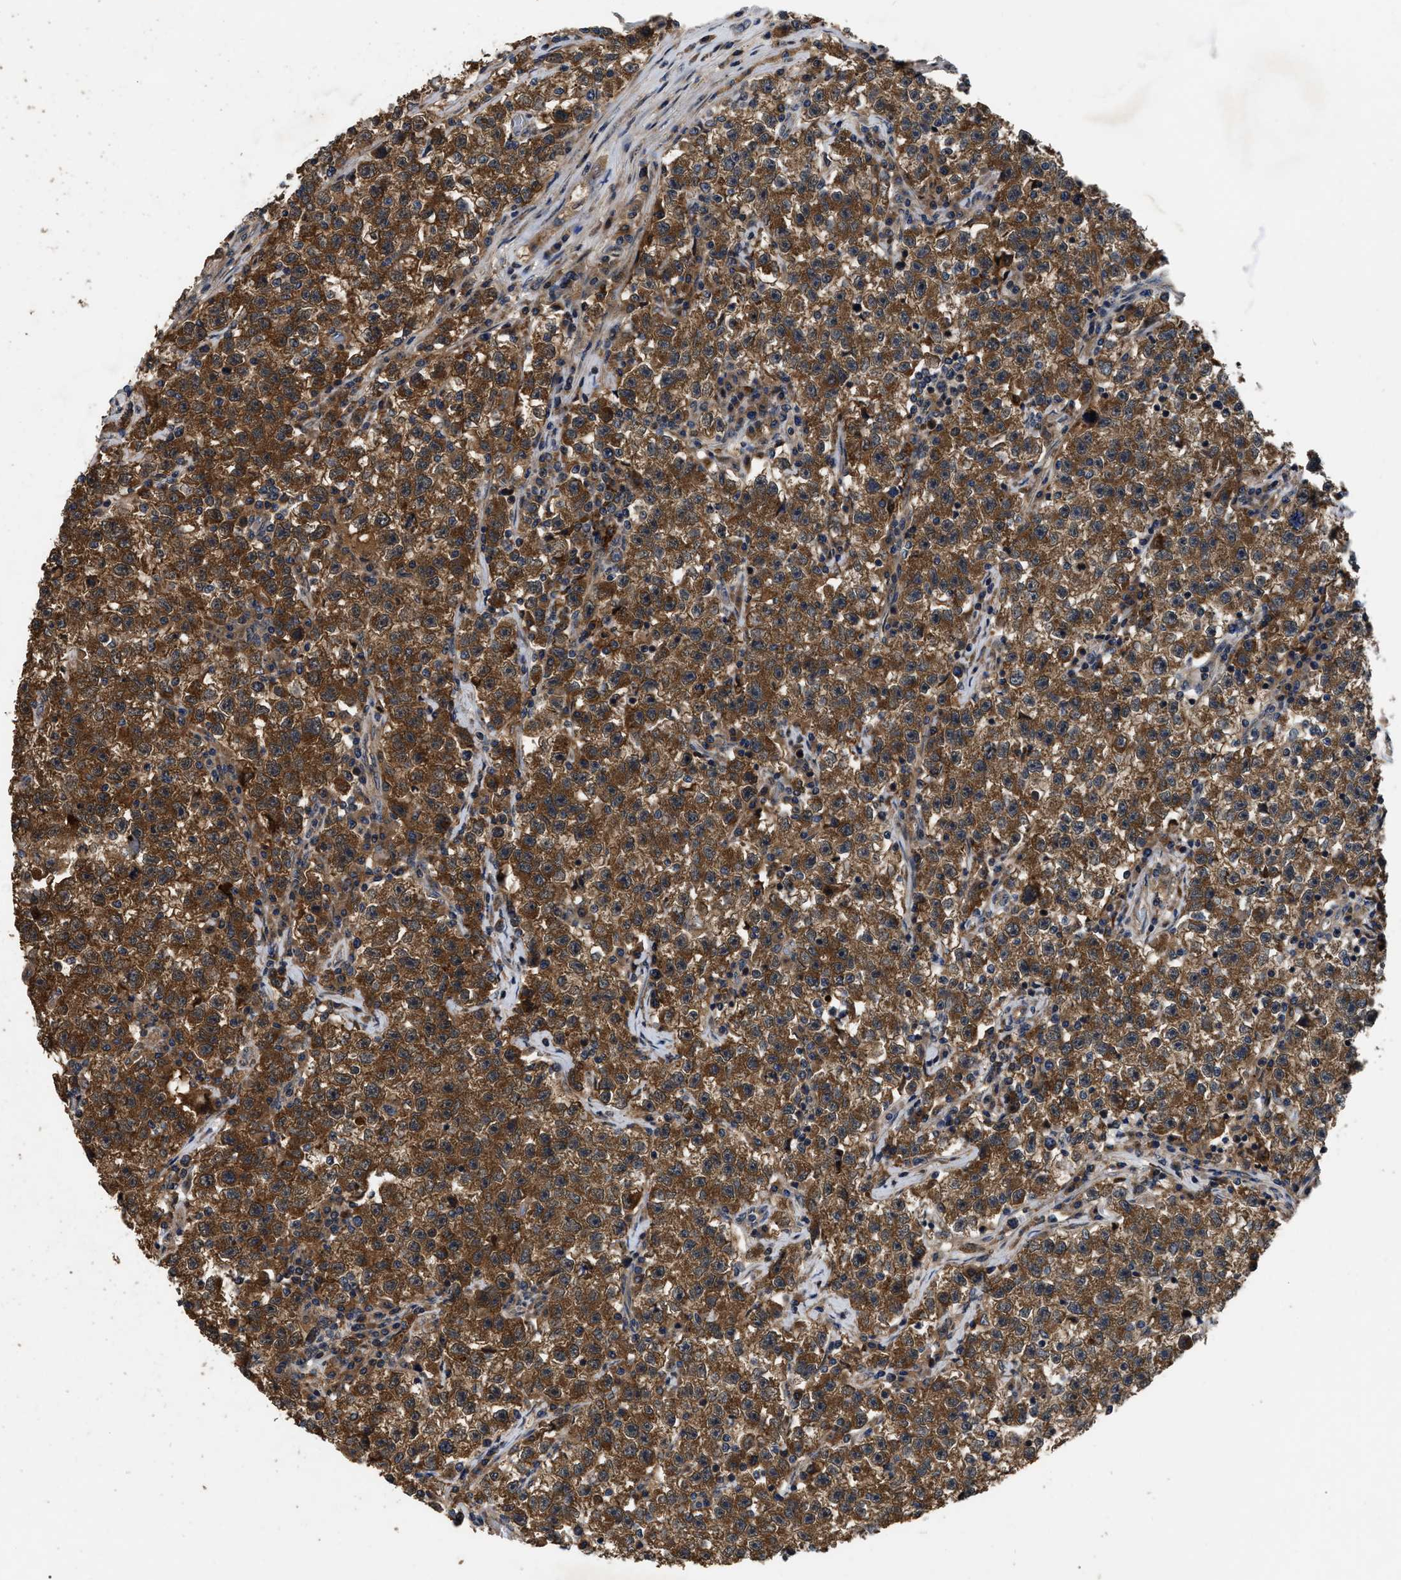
{"staining": {"intensity": "strong", "quantity": ">75%", "location": "cytoplasmic/membranous"}, "tissue": "testis cancer", "cell_type": "Tumor cells", "image_type": "cancer", "snomed": [{"axis": "morphology", "description": "Seminoma, NOS"}, {"axis": "topography", "description": "Testis"}], "caption": "Brown immunohistochemical staining in testis cancer (seminoma) displays strong cytoplasmic/membranous expression in approximately >75% of tumor cells.", "gene": "PPWD1", "patient": {"sex": "male", "age": 22}}